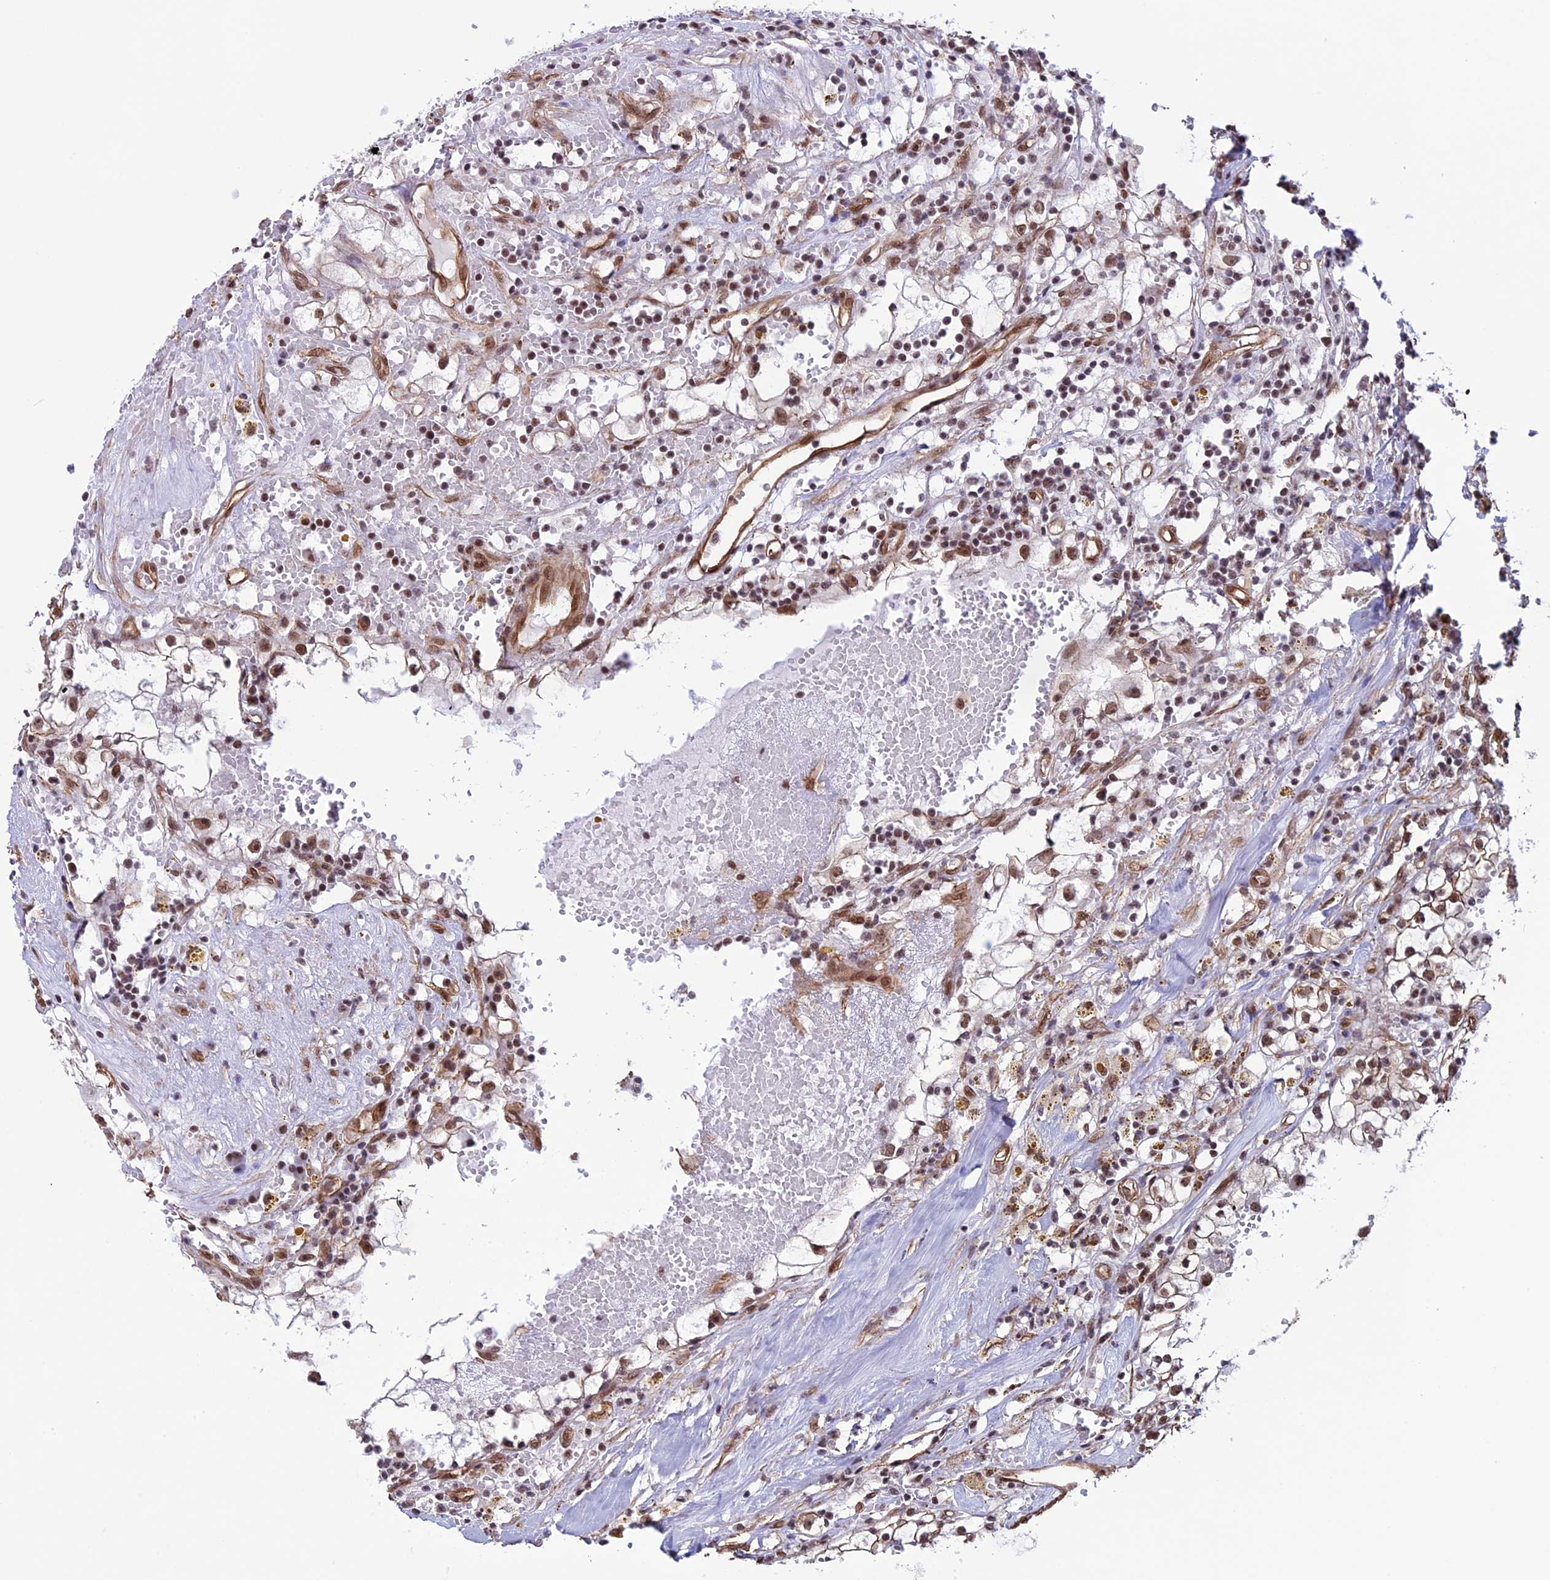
{"staining": {"intensity": "moderate", "quantity": ">75%", "location": "nuclear"}, "tissue": "renal cancer", "cell_type": "Tumor cells", "image_type": "cancer", "snomed": [{"axis": "morphology", "description": "Adenocarcinoma, NOS"}, {"axis": "topography", "description": "Kidney"}], "caption": "Renal adenocarcinoma stained with a protein marker shows moderate staining in tumor cells.", "gene": "MPHOSPH8", "patient": {"sex": "male", "age": 56}}